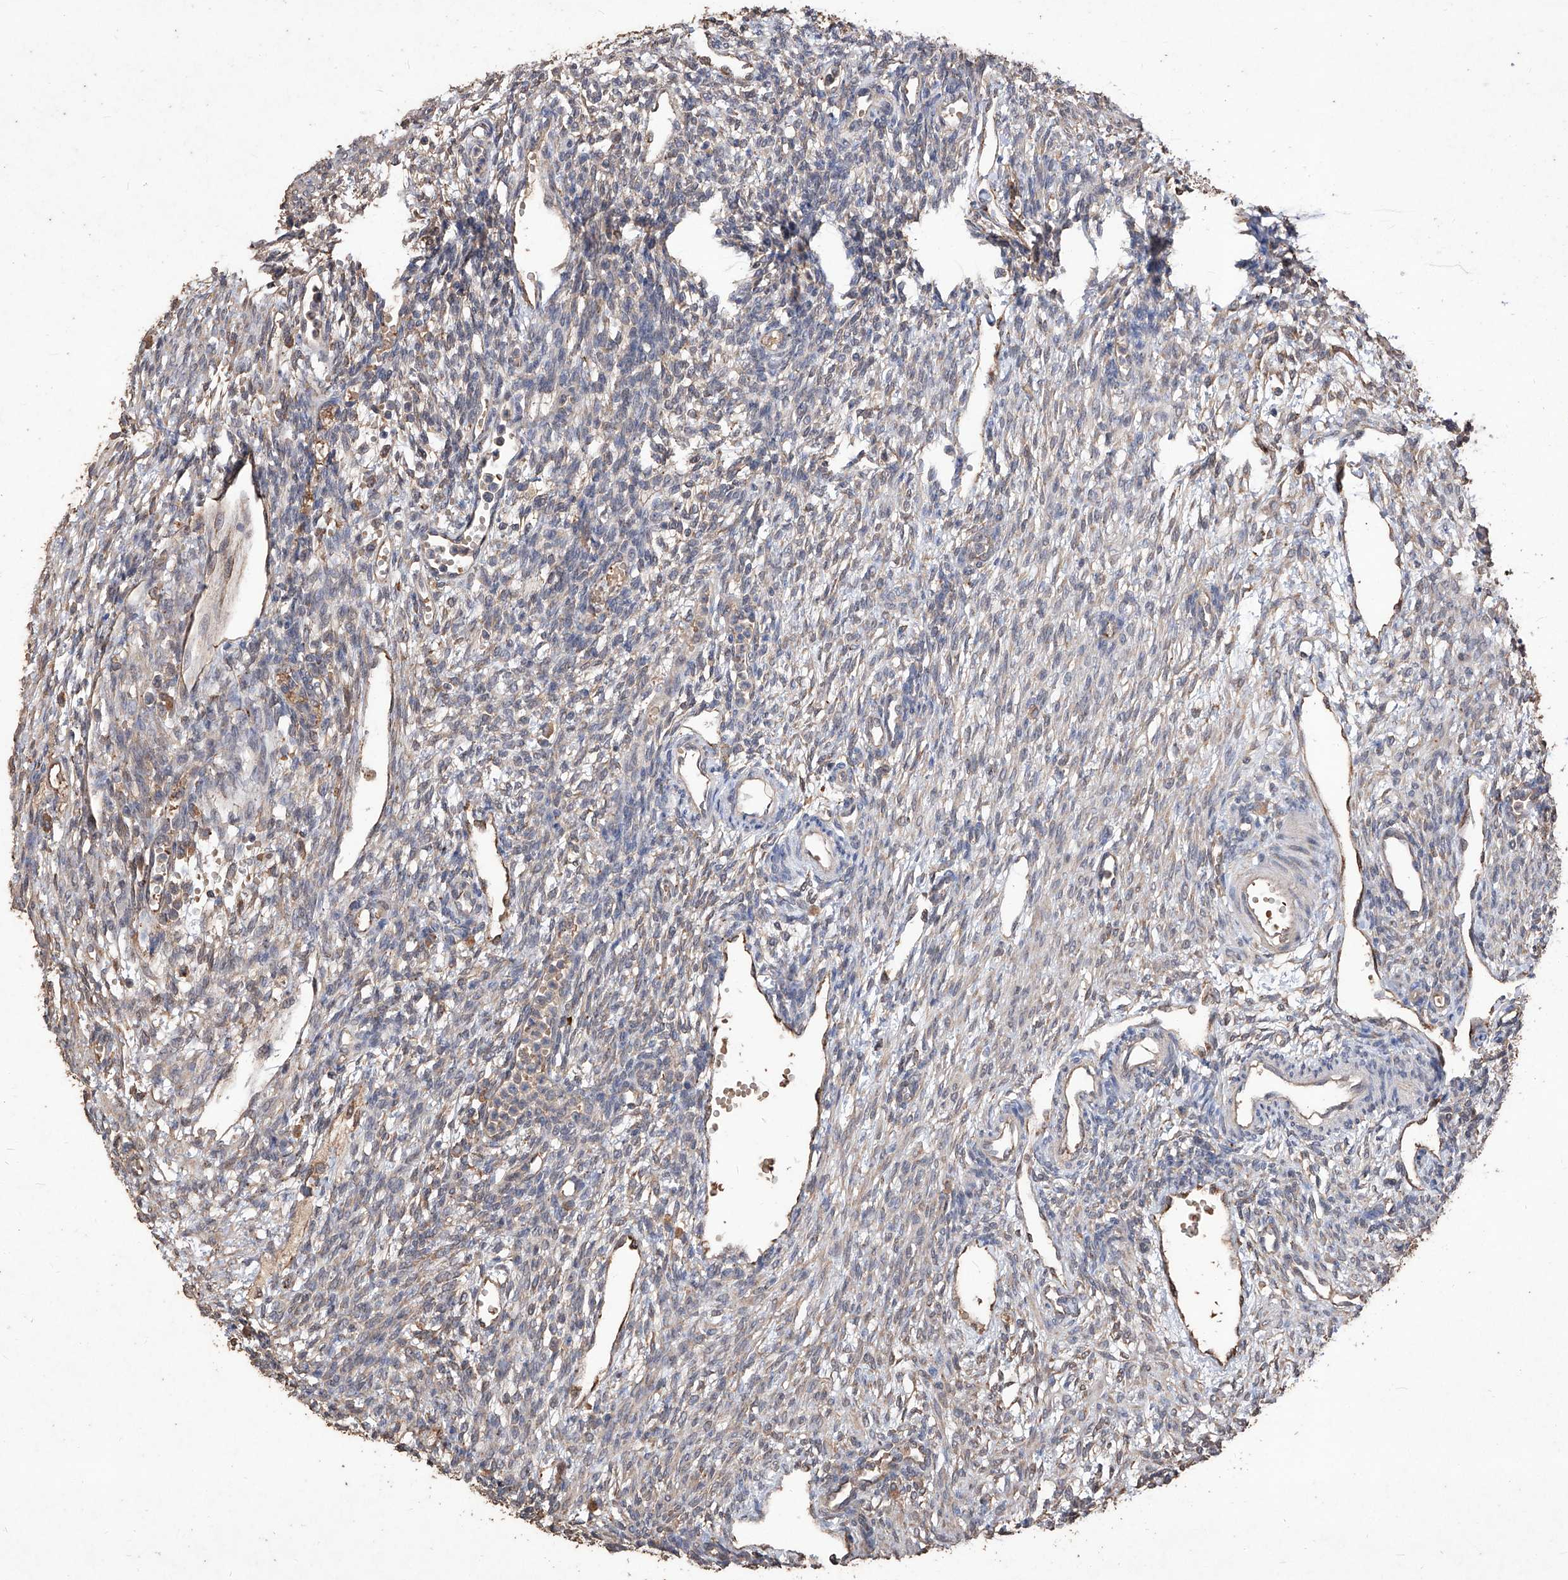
{"staining": {"intensity": "negative", "quantity": "none", "location": "none"}, "tissue": "ovary", "cell_type": "Ovarian stroma cells", "image_type": "normal", "snomed": [{"axis": "morphology", "description": "Normal tissue, NOS"}, {"axis": "morphology", "description": "Cyst, NOS"}, {"axis": "topography", "description": "Ovary"}], "caption": "High magnification brightfield microscopy of normal ovary stained with DAB (brown) and counterstained with hematoxylin (blue): ovarian stroma cells show no significant staining. (Brightfield microscopy of DAB immunohistochemistry (IHC) at high magnification).", "gene": "EML1", "patient": {"sex": "female", "age": 33}}